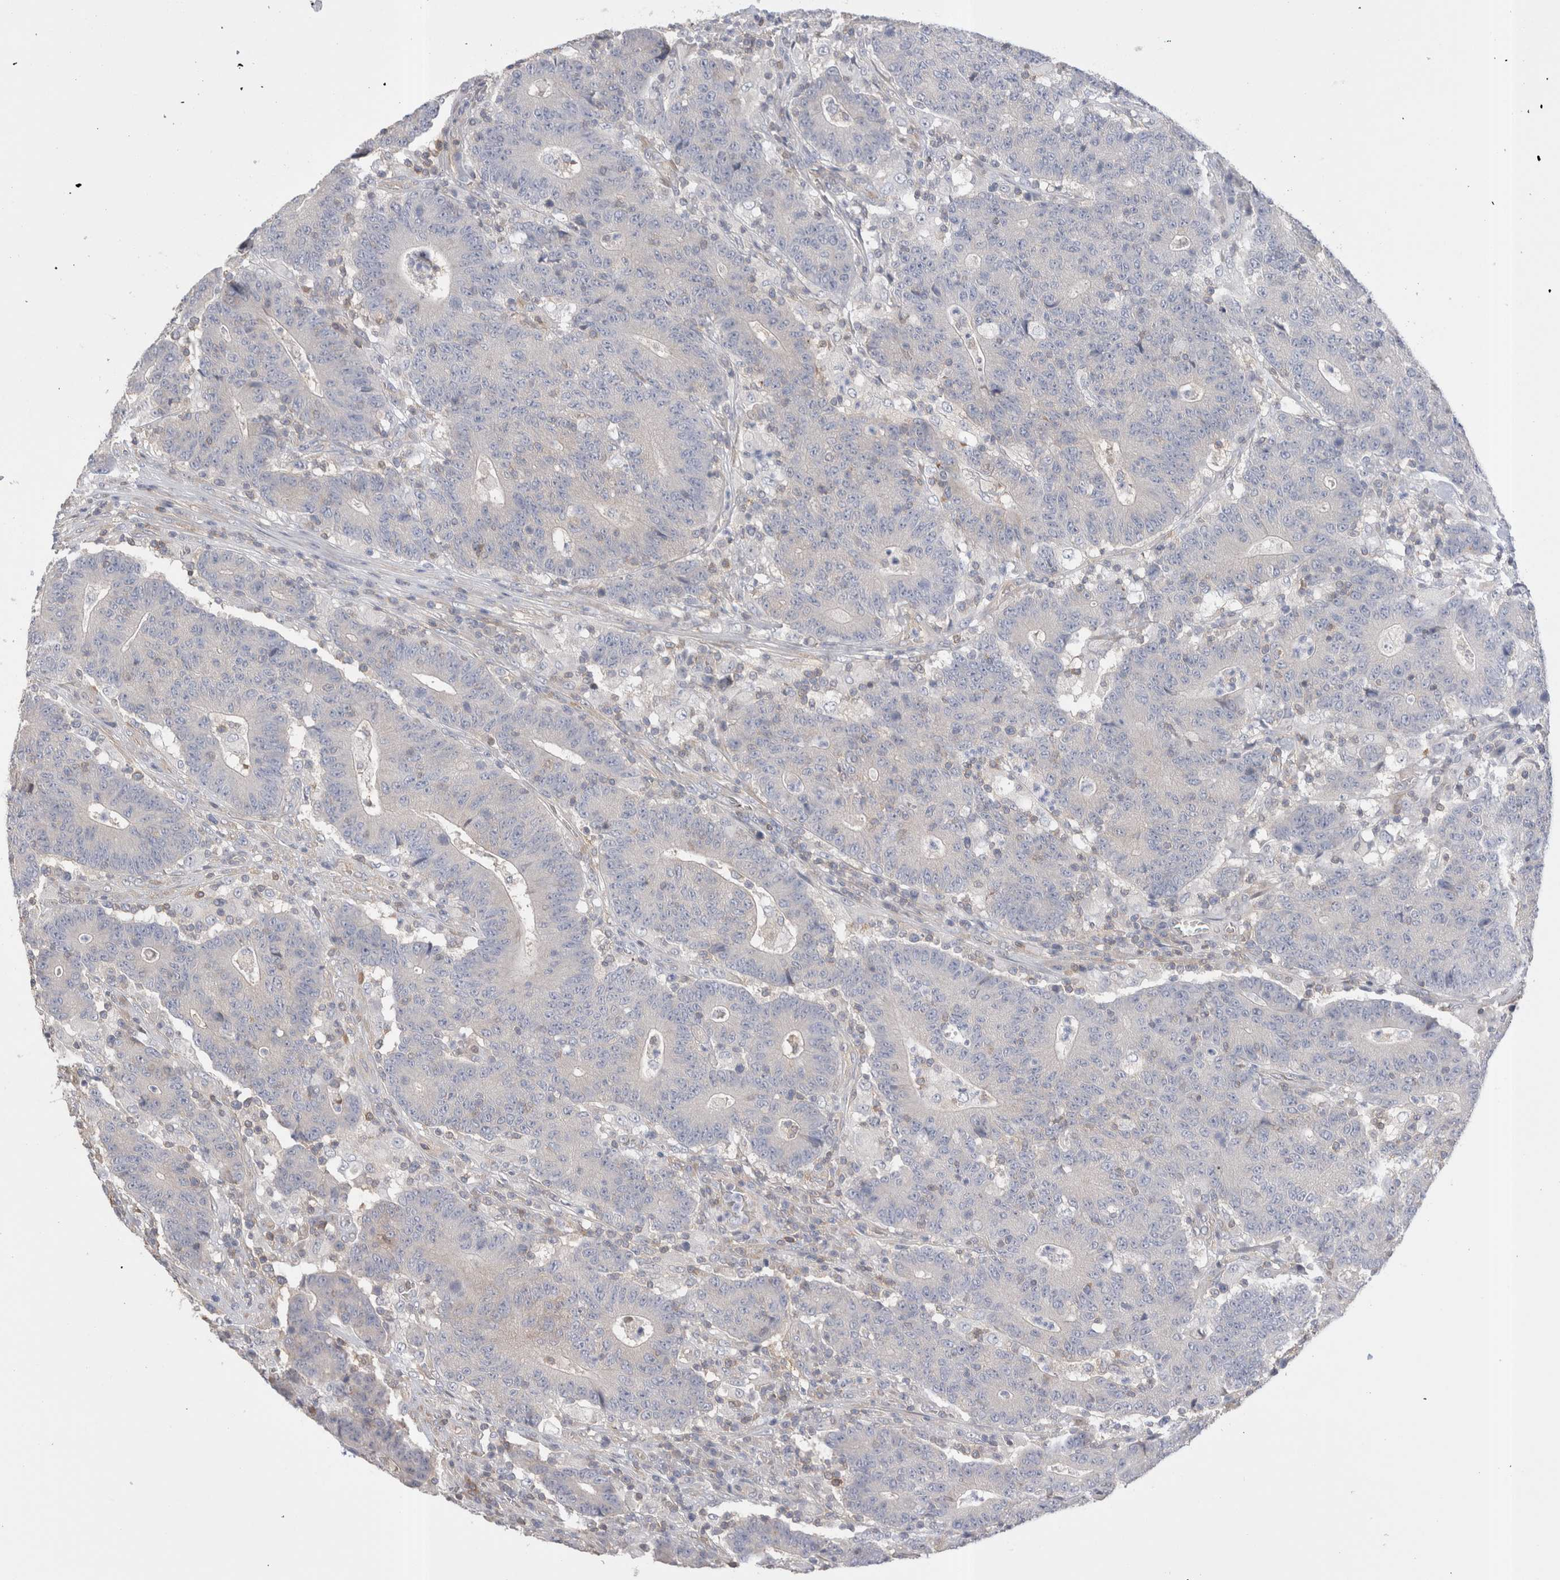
{"staining": {"intensity": "negative", "quantity": "none", "location": "none"}, "tissue": "colorectal cancer", "cell_type": "Tumor cells", "image_type": "cancer", "snomed": [{"axis": "morphology", "description": "Normal tissue, NOS"}, {"axis": "morphology", "description": "Adenocarcinoma, NOS"}, {"axis": "topography", "description": "Colon"}], "caption": "Human adenocarcinoma (colorectal) stained for a protein using immunohistochemistry demonstrates no positivity in tumor cells.", "gene": "CAPN2", "patient": {"sex": "female", "age": 75}}